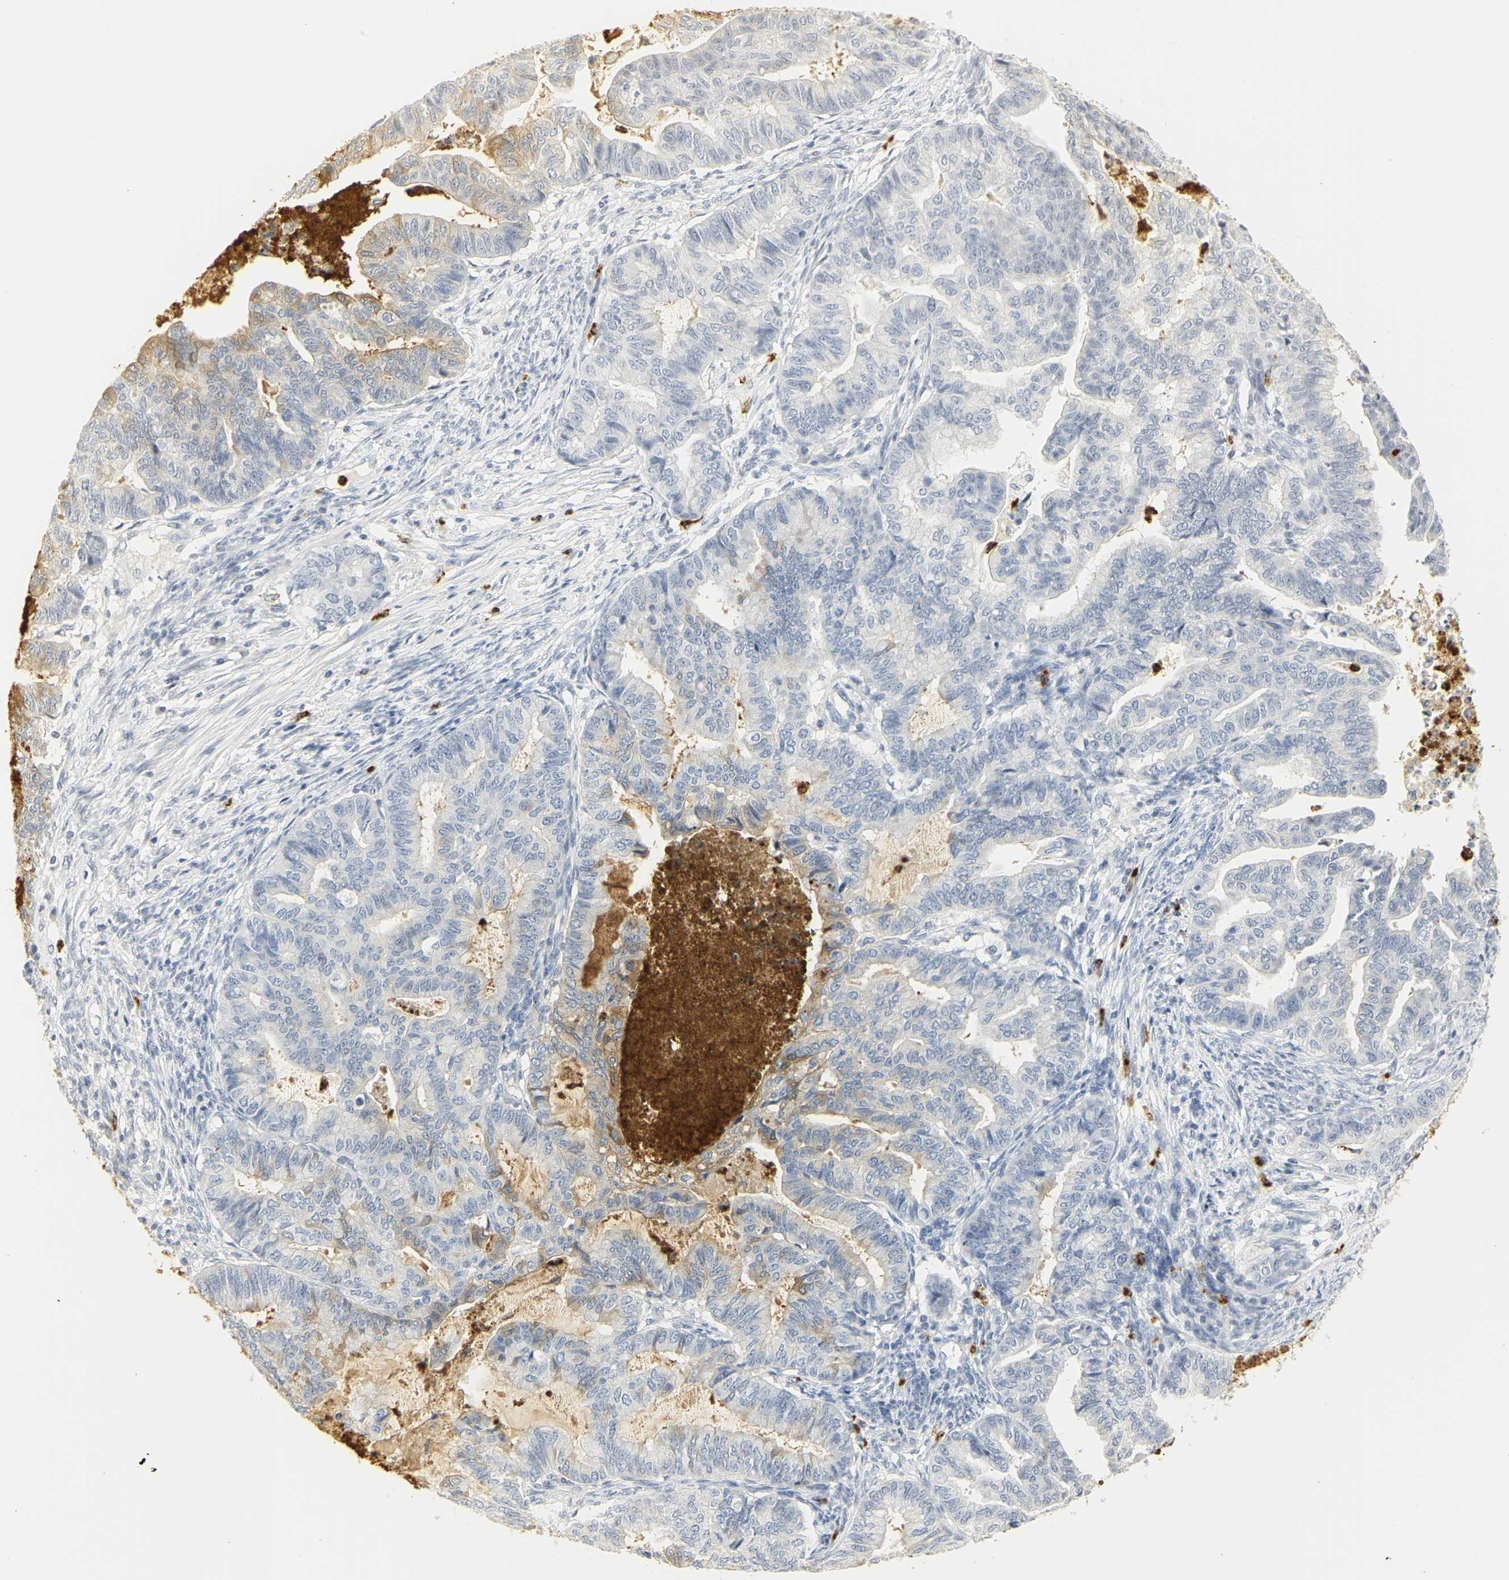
{"staining": {"intensity": "moderate", "quantity": "<25%", "location": "cytoplasmic/membranous"}, "tissue": "endometrial cancer", "cell_type": "Tumor cells", "image_type": "cancer", "snomed": [{"axis": "morphology", "description": "Adenocarcinoma, NOS"}, {"axis": "topography", "description": "Endometrium"}], "caption": "There is low levels of moderate cytoplasmic/membranous staining in tumor cells of endometrial cancer (adenocarcinoma), as demonstrated by immunohistochemical staining (brown color).", "gene": "MPO", "patient": {"sex": "female", "age": 79}}